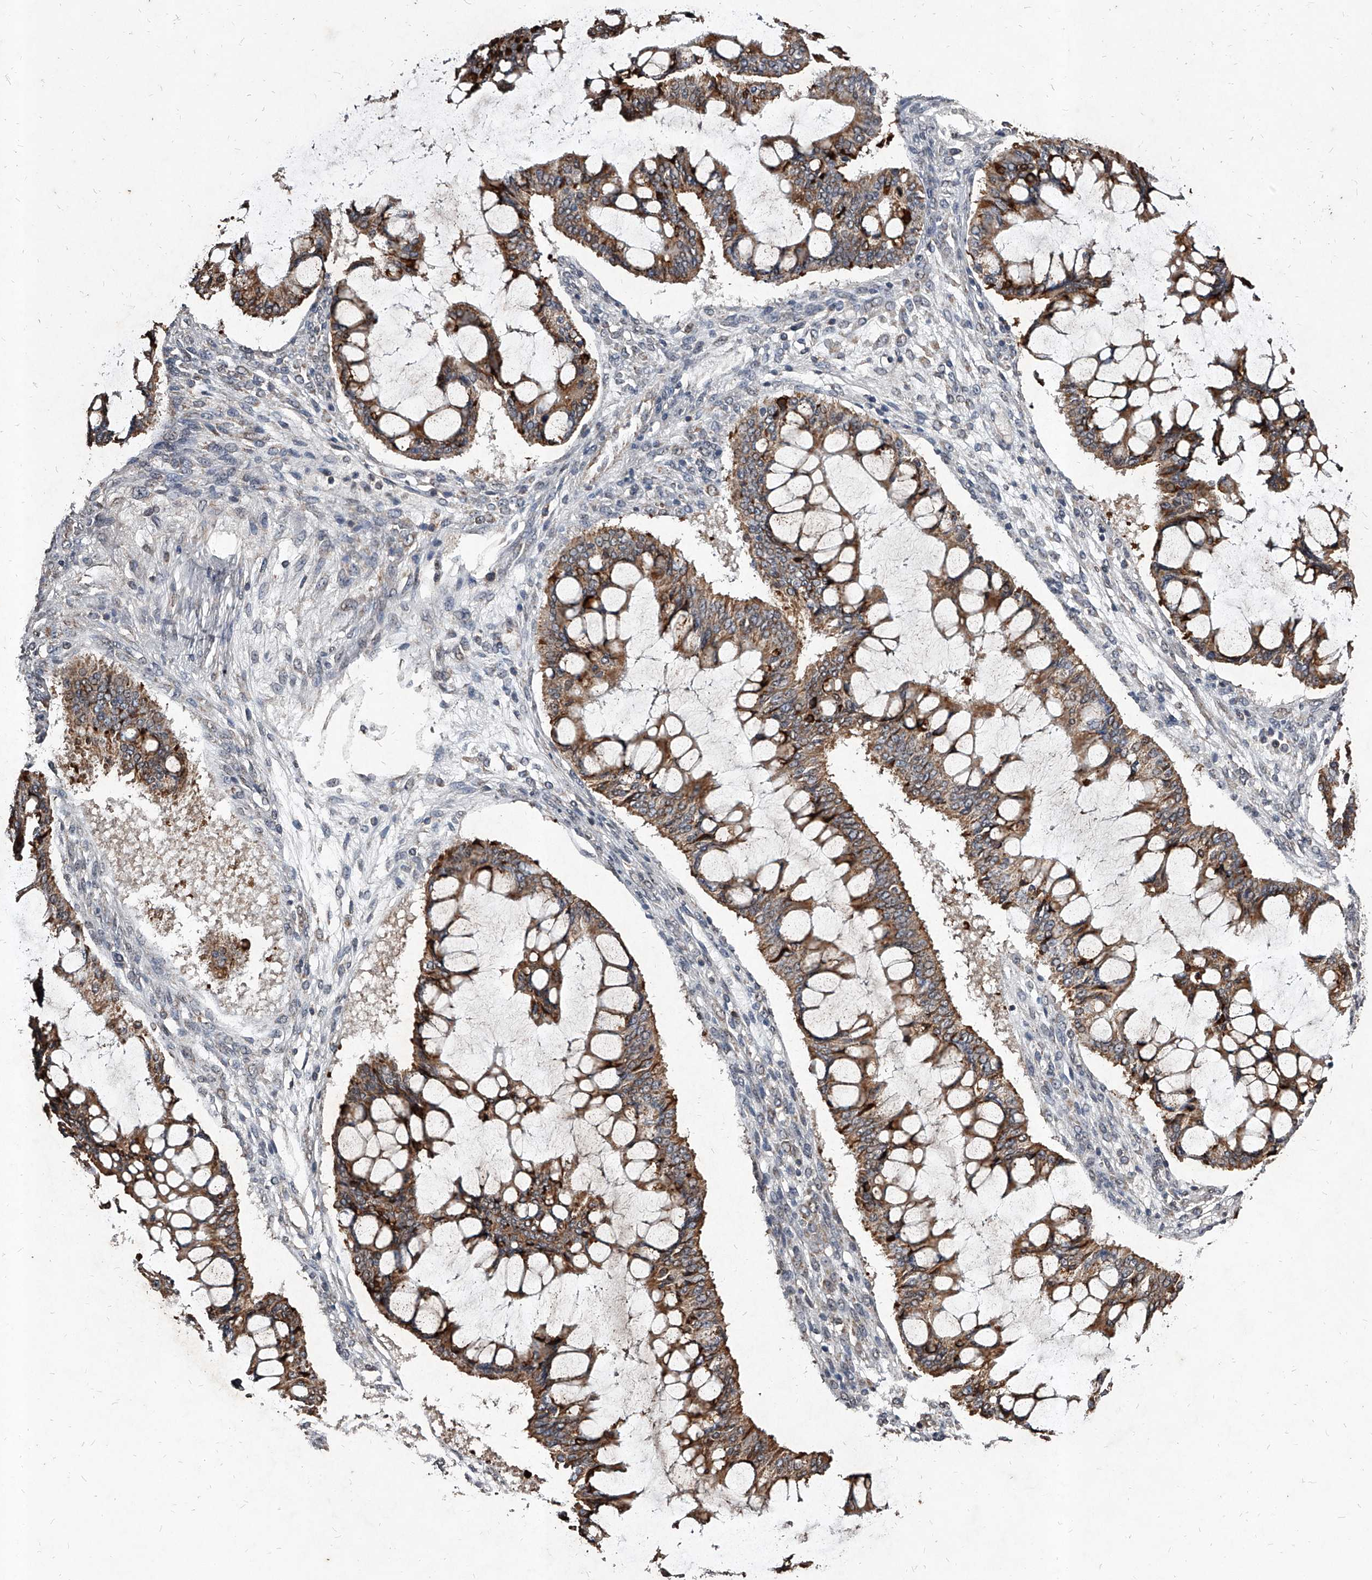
{"staining": {"intensity": "moderate", "quantity": ">75%", "location": "cytoplasmic/membranous"}, "tissue": "ovarian cancer", "cell_type": "Tumor cells", "image_type": "cancer", "snomed": [{"axis": "morphology", "description": "Cystadenocarcinoma, mucinous, NOS"}, {"axis": "topography", "description": "Ovary"}], "caption": "Ovarian cancer stained with DAB (3,3'-diaminobenzidine) immunohistochemistry (IHC) exhibits medium levels of moderate cytoplasmic/membranous positivity in approximately >75% of tumor cells.", "gene": "GPR183", "patient": {"sex": "female", "age": 73}}